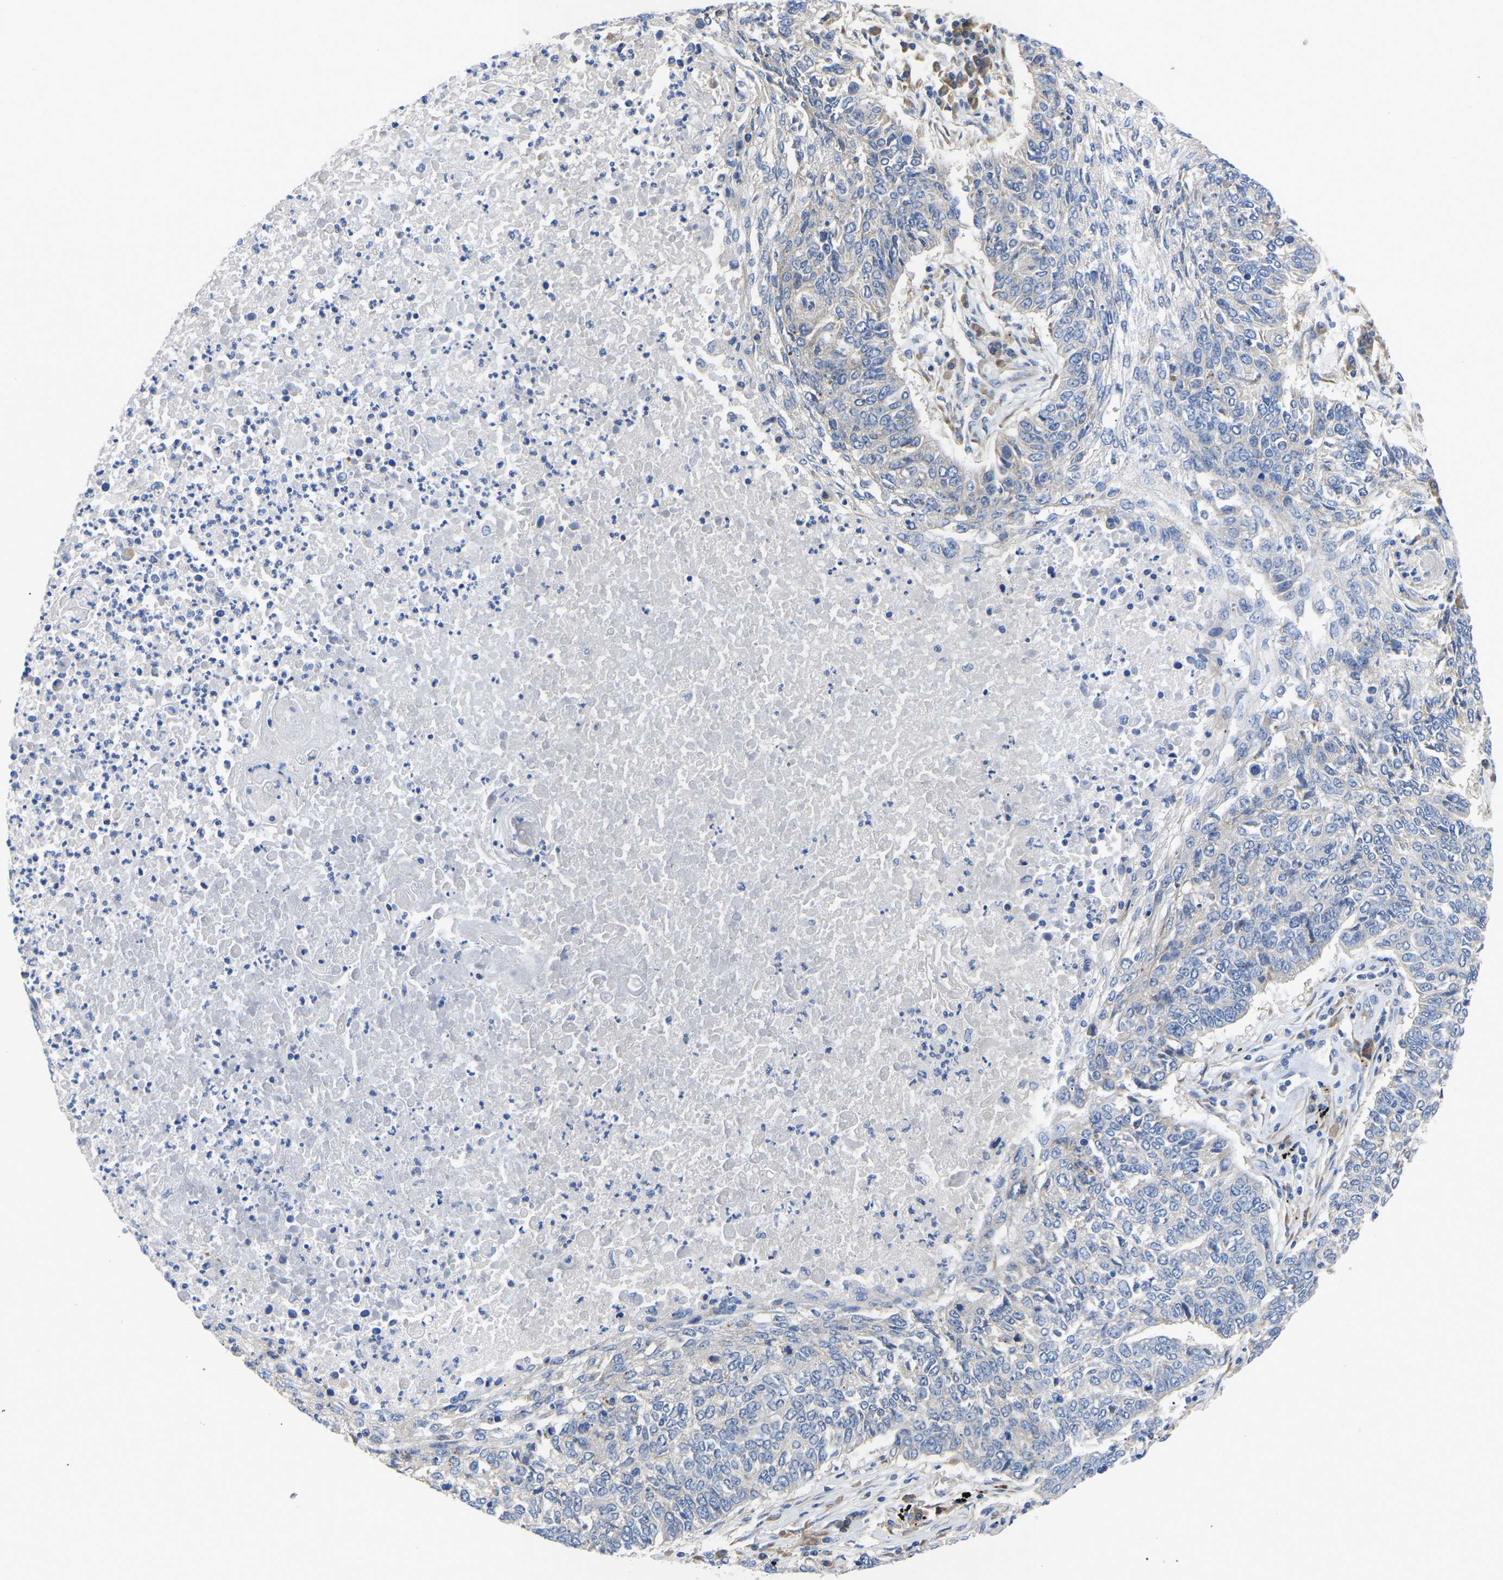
{"staining": {"intensity": "negative", "quantity": "none", "location": "none"}, "tissue": "lung cancer", "cell_type": "Tumor cells", "image_type": "cancer", "snomed": [{"axis": "morphology", "description": "Normal tissue, NOS"}, {"axis": "morphology", "description": "Squamous cell carcinoma, NOS"}, {"axis": "topography", "description": "Cartilage tissue"}, {"axis": "topography", "description": "Bronchus"}, {"axis": "topography", "description": "Lung"}], "caption": "Immunohistochemistry (IHC) image of lung squamous cell carcinoma stained for a protein (brown), which shows no positivity in tumor cells. The staining was performed using DAB (3,3'-diaminobenzidine) to visualize the protein expression in brown, while the nuclei were stained in blue with hematoxylin (Magnification: 20x).", "gene": "ABCA10", "patient": {"sex": "female", "age": 49}}